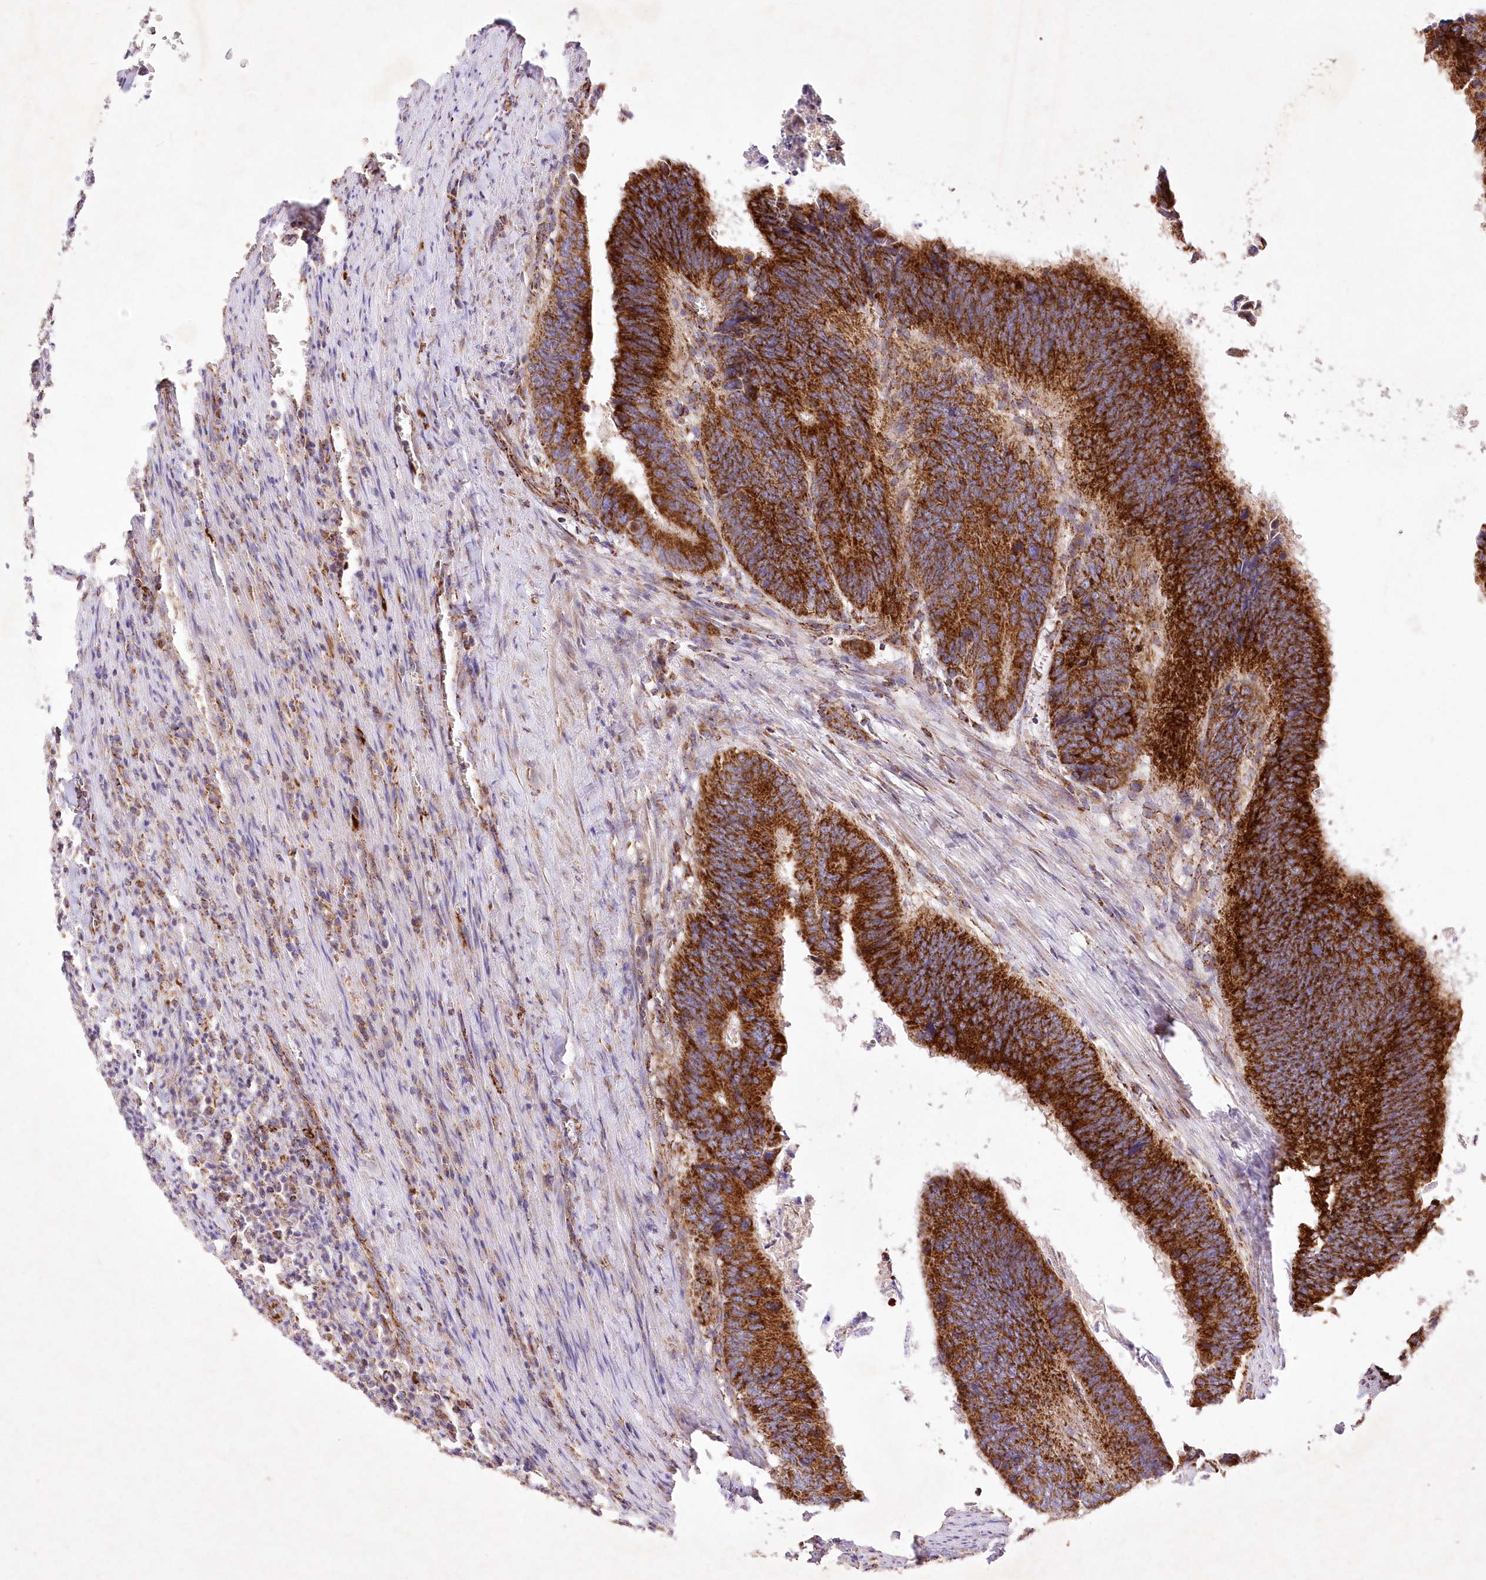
{"staining": {"intensity": "strong", "quantity": ">75%", "location": "cytoplasmic/membranous"}, "tissue": "colorectal cancer", "cell_type": "Tumor cells", "image_type": "cancer", "snomed": [{"axis": "morphology", "description": "Adenocarcinoma, NOS"}, {"axis": "topography", "description": "Colon"}], "caption": "Colorectal adenocarcinoma tissue displays strong cytoplasmic/membranous positivity in about >75% of tumor cells", "gene": "ASNSD1", "patient": {"sex": "male", "age": 72}}